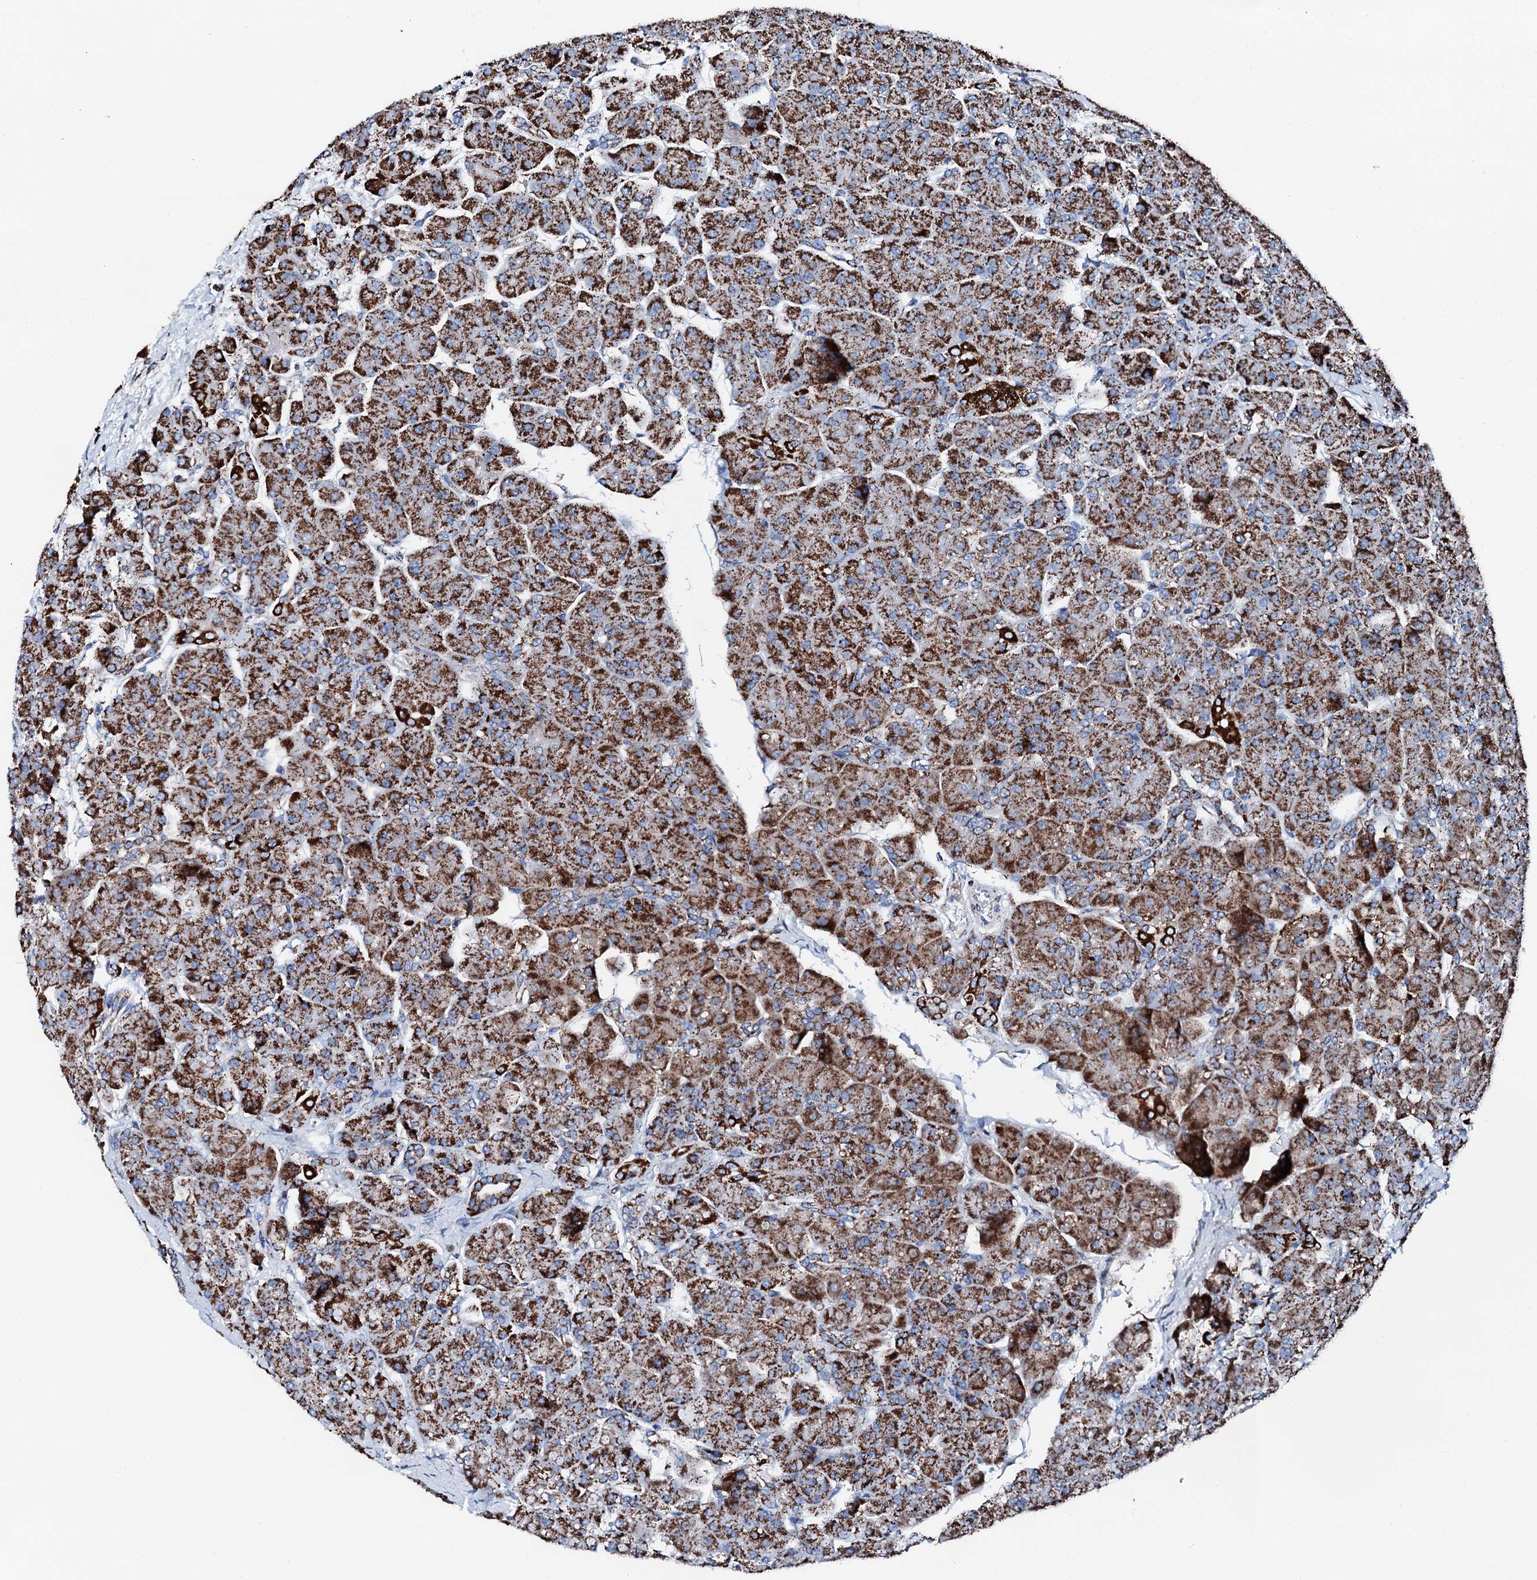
{"staining": {"intensity": "strong", "quantity": ">75%", "location": "cytoplasmic/membranous"}, "tissue": "pancreas", "cell_type": "Exocrine glandular cells", "image_type": "normal", "snomed": [{"axis": "morphology", "description": "Normal tissue, NOS"}, {"axis": "topography", "description": "Pancreas"}], "caption": "Pancreas stained with DAB IHC reveals high levels of strong cytoplasmic/membranous positivity in about >75% of exocrine glandular cells. The protein of interest is stained brown, and the nuclei are stained in blue (DAB IHC with brightfield microscopy, high magnification).", "gene": "HADH", "patient": {"sex": "male", "age": 66}}